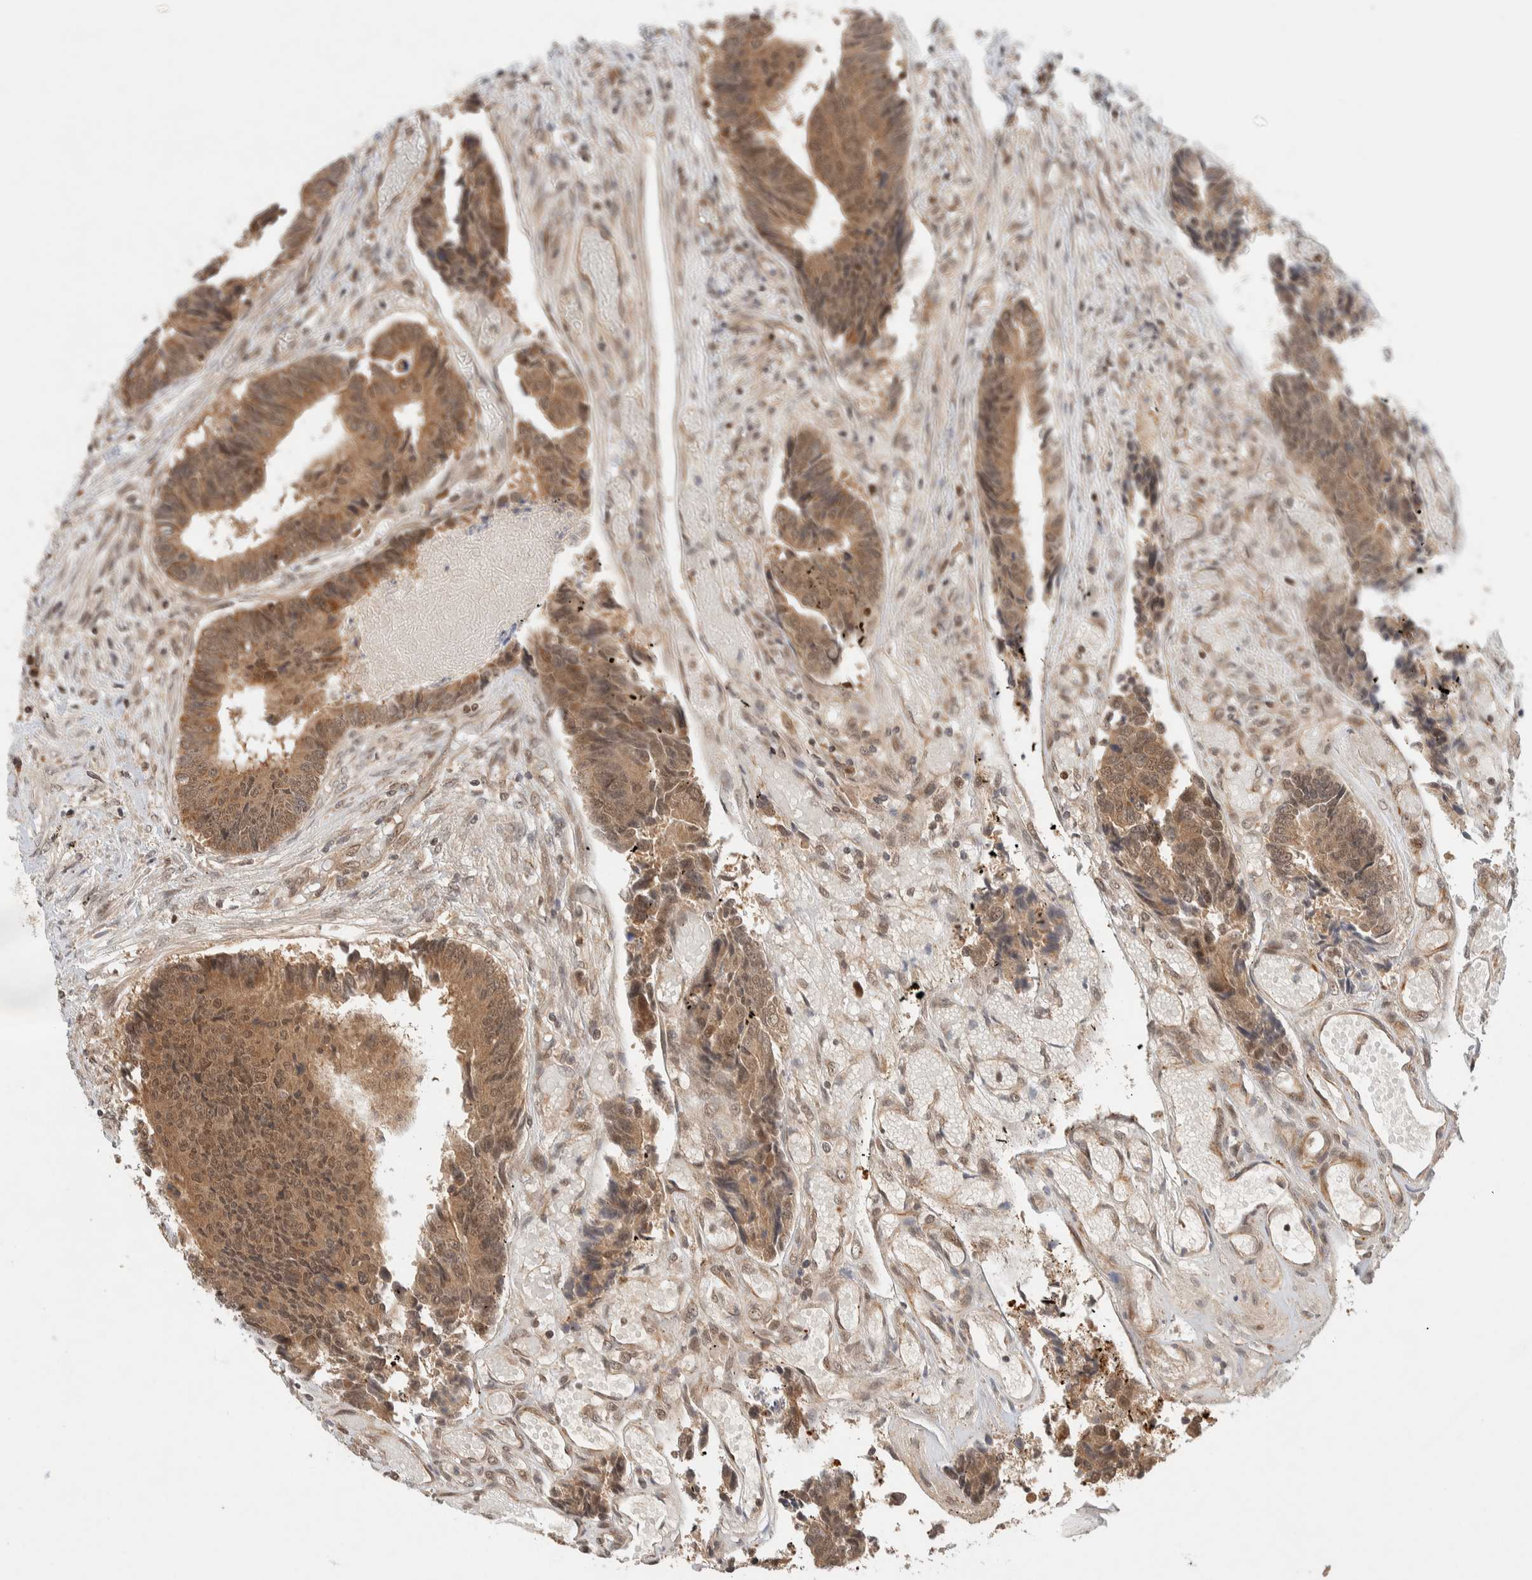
{"staining": {"intensity": "moderate", "quantity": ">75%", "location": "cytoplasmic/membranous,nuclear"}, "tissue": "colorectal cancer", "cell_type": "Tumor cells", "image_type": "cancer", "snomed": [{"axis": "morphology", "description": "Adenocarcinoma, NOS"}, {"axis": "topography", "description": "Rectum"}], "caption": "Immunohistochemical staining of colorectal cancer shows medium levels of moderate cytoplasmic/membranous and nuclear protein staining in about >75% of tumor cells.", "gene": "C8orf76", "patient": {"sex": "male", "age": 84}}